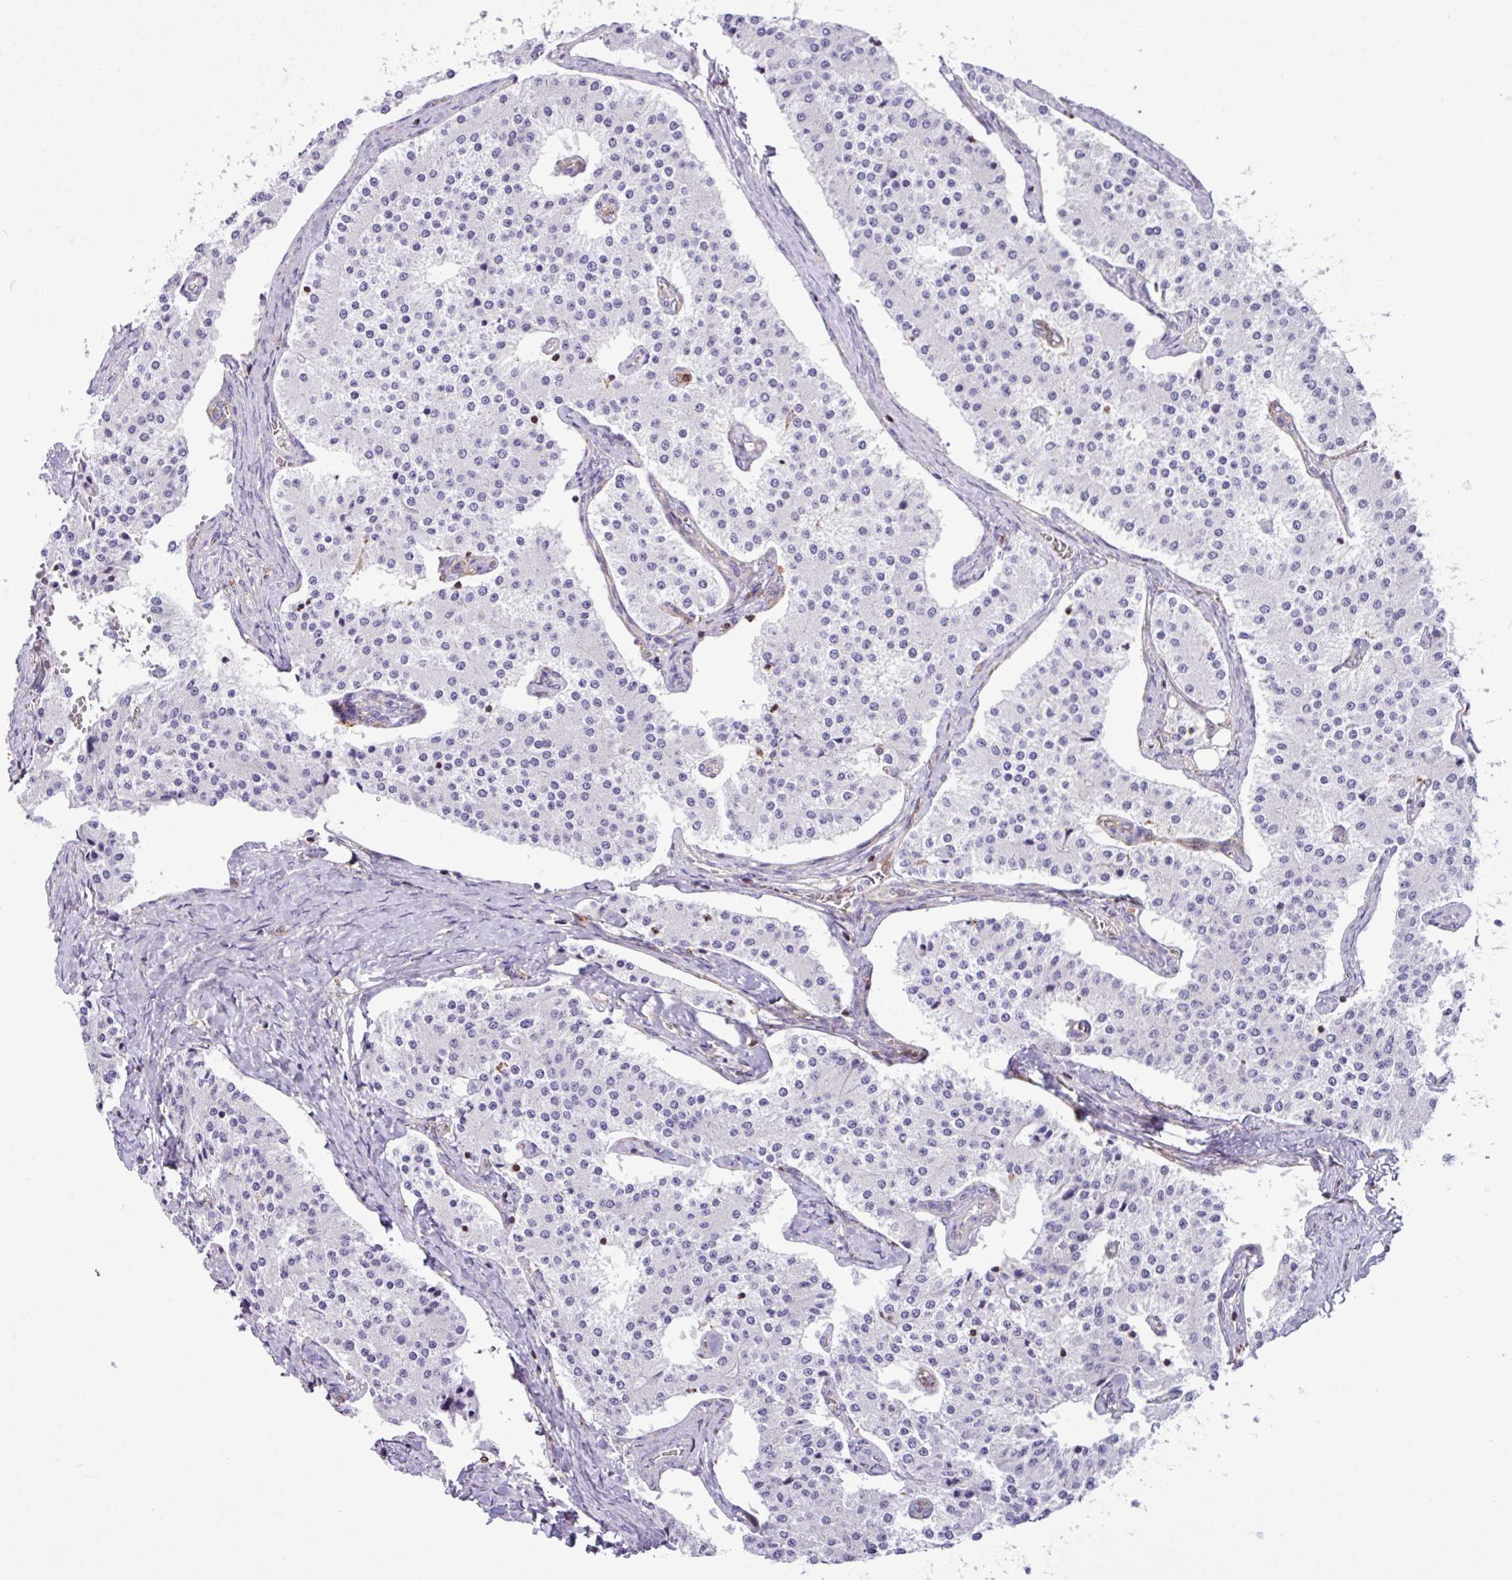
{"staining": {"intensity": "negative", "quantity": "none", "location": "none"}, "tissue": "carcinoid", "cell_type": "Tumor cells", "image_type": "cancer", "snomed": [{"axis": "morphology", "description": "Carcinoid, malignant, NOS"}, {"axis": "topography", "description": "Colon"}], "caption": "Carcinoid stained for a protein using IHC displays no positivity tumor cells.", "gene": "PPP1R18", "patient": {"sex": "female", "age": 52}}